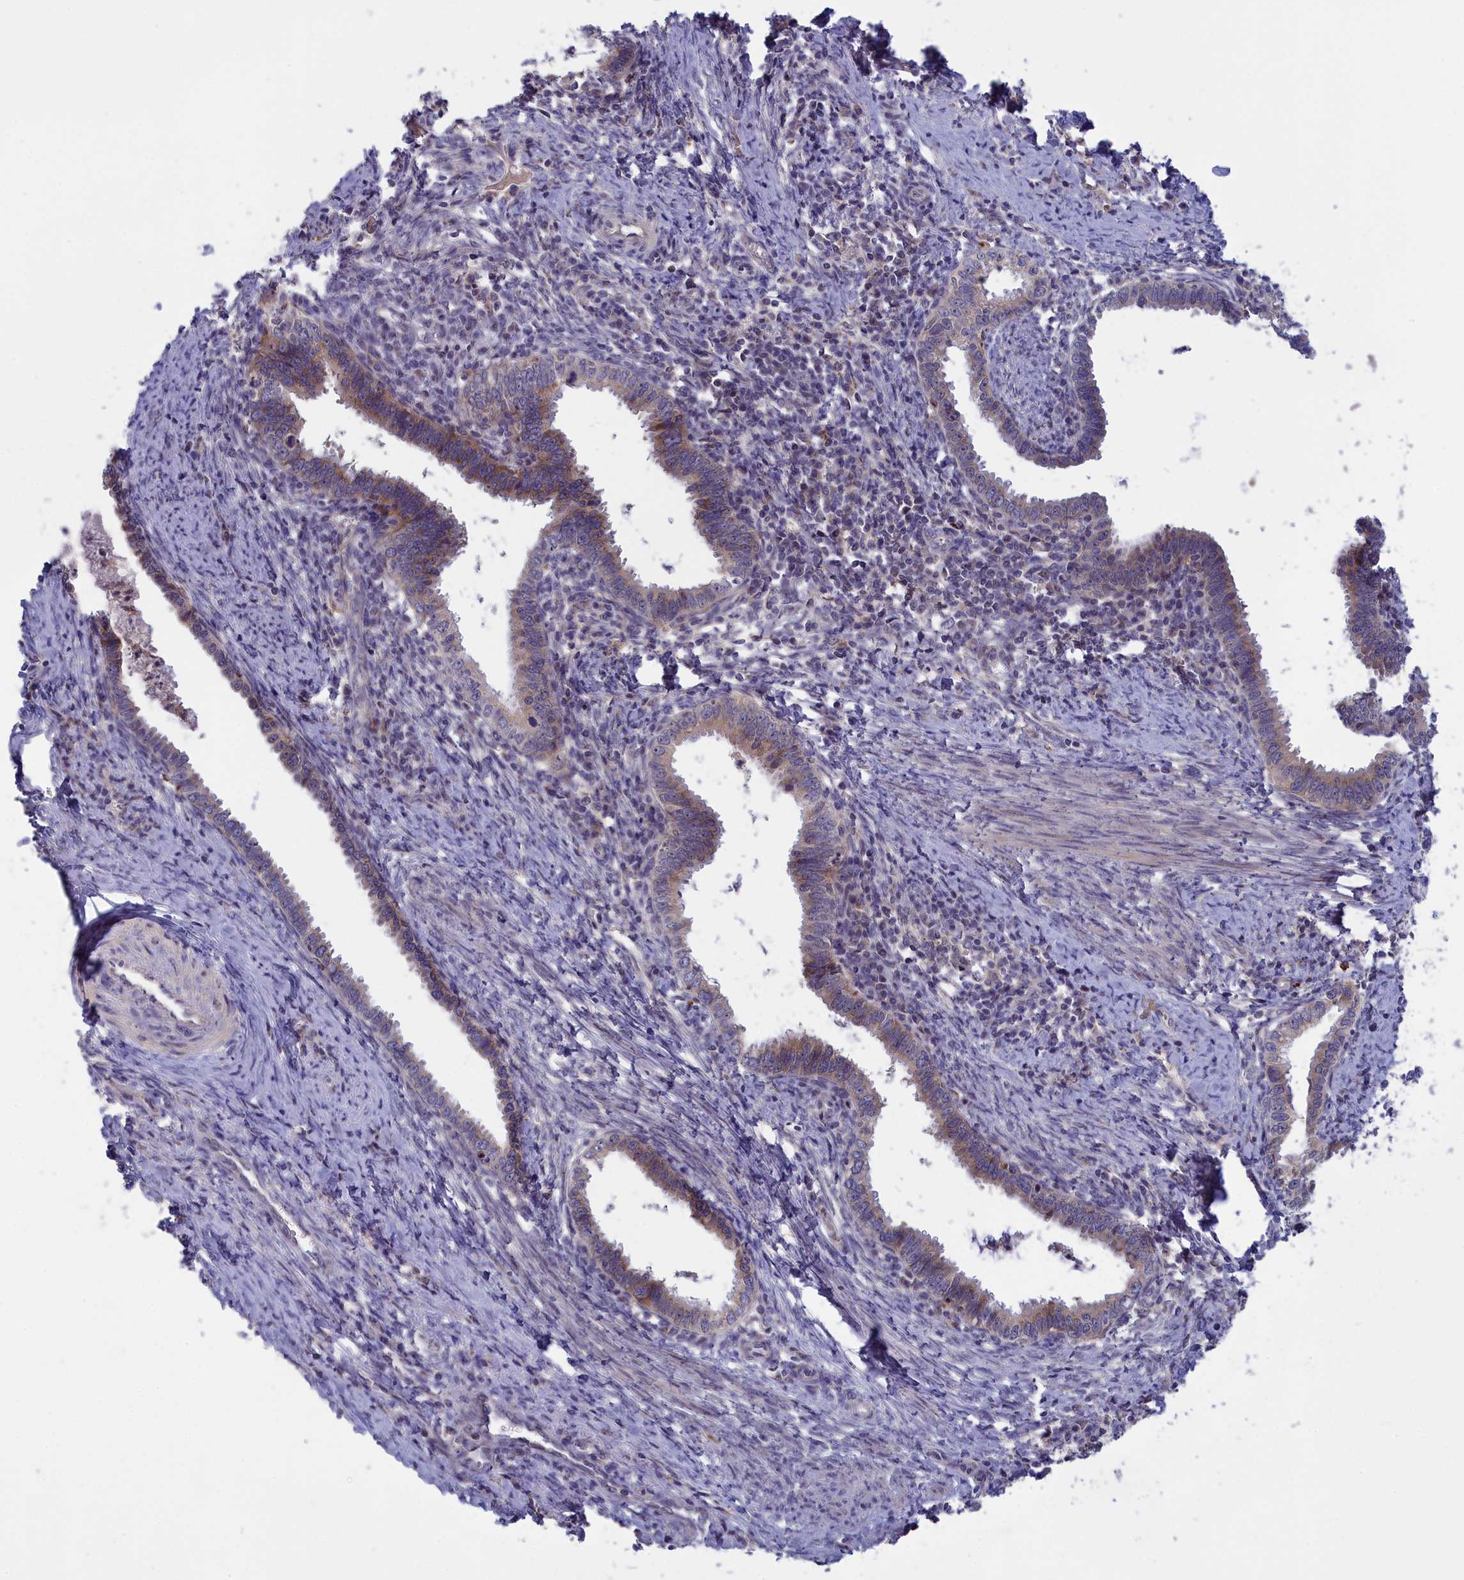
{"staining": {"intensity": "moderate", "quantity": "25%-75%", "location": "cytoplasmic/membranous"}, "tissue": "cervical cancer", "cell_type": "Tumor cells", "image_type": "cancer", "snomed": [{"axis": "morphology", "description": "Adenocarcinoma, NOS"}, {"axis": "topography", "description": "Cervix"}], "caption": "A high-resolution histopathology image shows IHC staining of cervical cancer (adenocarcinoma), which exhibits moderate cytoplasmic/membranous positivity in approximately 25%-75% of tumor cells. (Brightfield microscopy of DAB IHC at high magnification).", "gene": "IGFALS", "patient": {"sex": "female", "age": 36}}